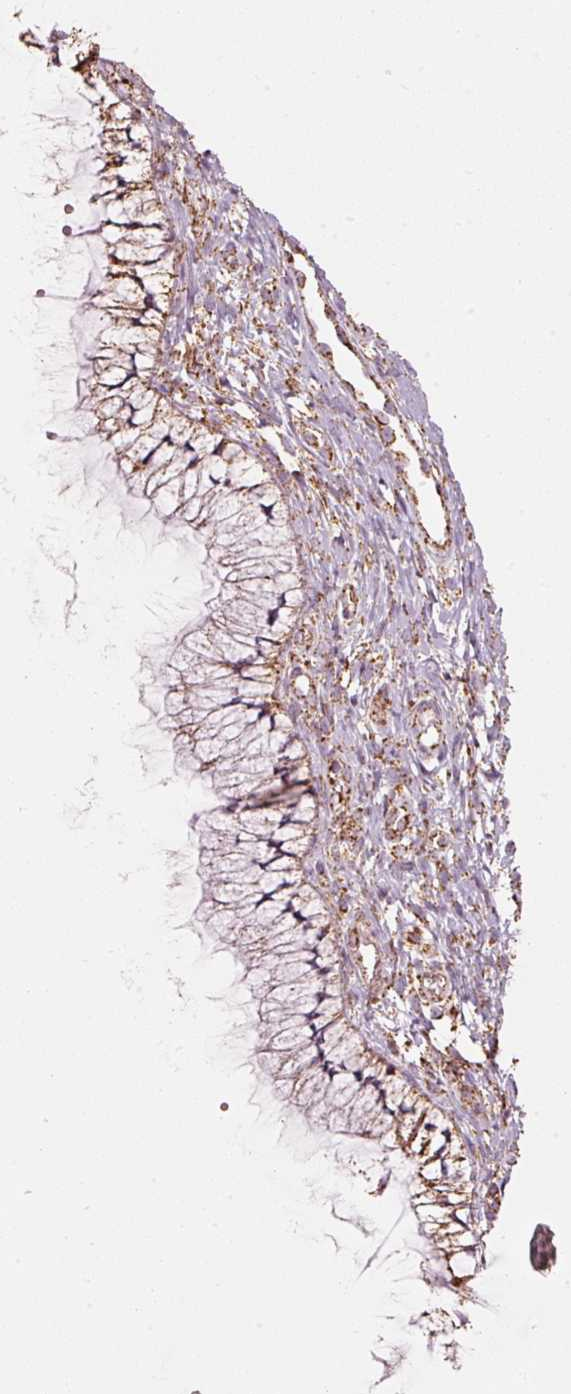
{"staining": {"intensity": "moderate", "quantity": ">75%", "location": "cytoplasmic/membranous"}, "tissue": "cervix", "cell_type": "Glandular cells", "image_type": "normal", "snomed": [{"axis": "morphology", "description": "Normal tissue, NOS"}, {"axis": "topography", "description": "Cervix"}], "caption": "Glandular cells show medium levels of moderate cytoplasmic/membranous positivity in about >75% of cells in benign cervix.", "gene": "UQCRC1", "patient": {"sex": "female", "age": 36}}